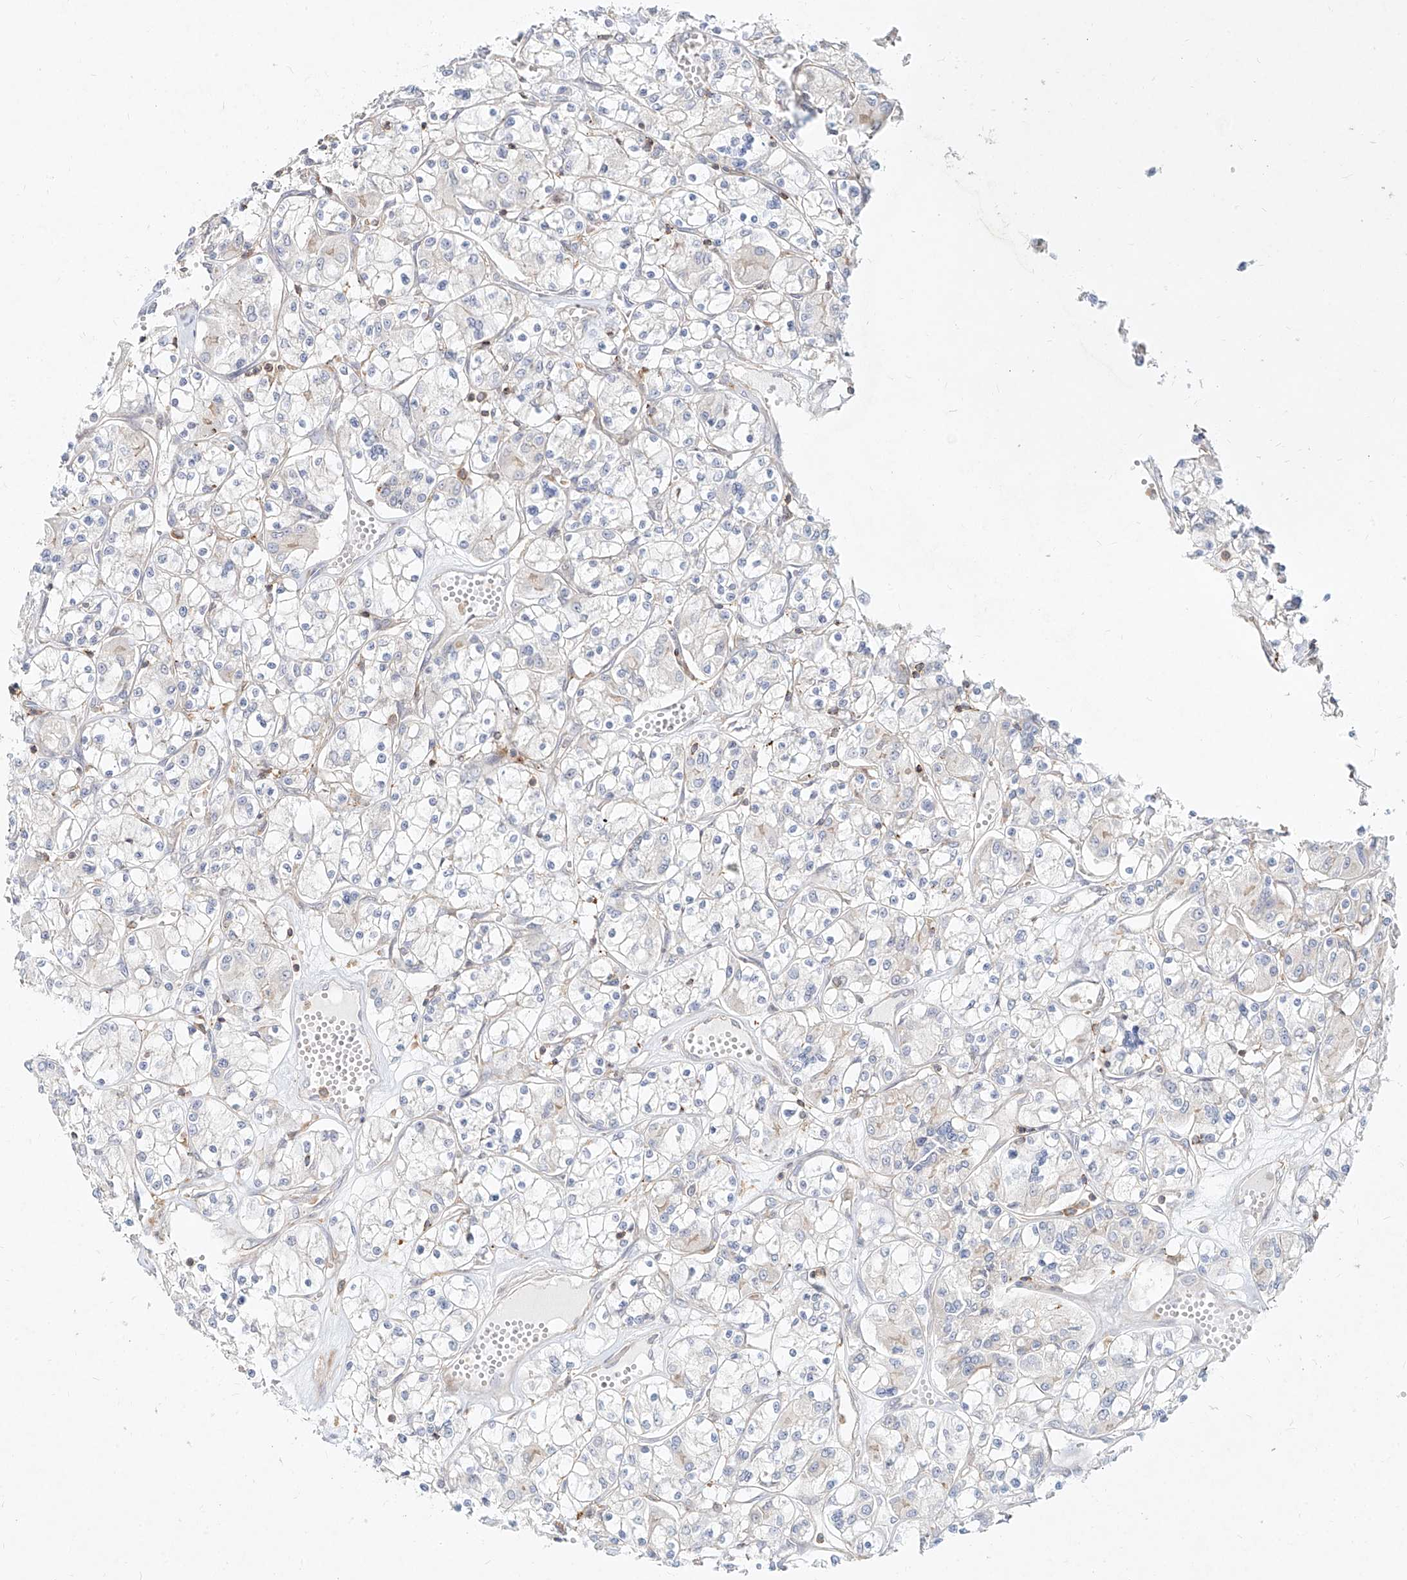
{"staining": {"intensity": "negative", "quantity": "none", "location": "none"}, "tissue": "renal cancer", "cell_type": "Tumor cells", "image_type": "cancer", "snomed": [{"axis": "morphology", "description": "Adenocarcinoma, NOS"}, {"axis": "topography", "description": "Kidney"}], "caption": "Tumor cells are negative for brown protein staining in renal cancer. (Immunohistochemistry, brightfield microscopy, high magnification).", "gene": "SLC2A12", "patient": {"sex": "female", "age": 59}}